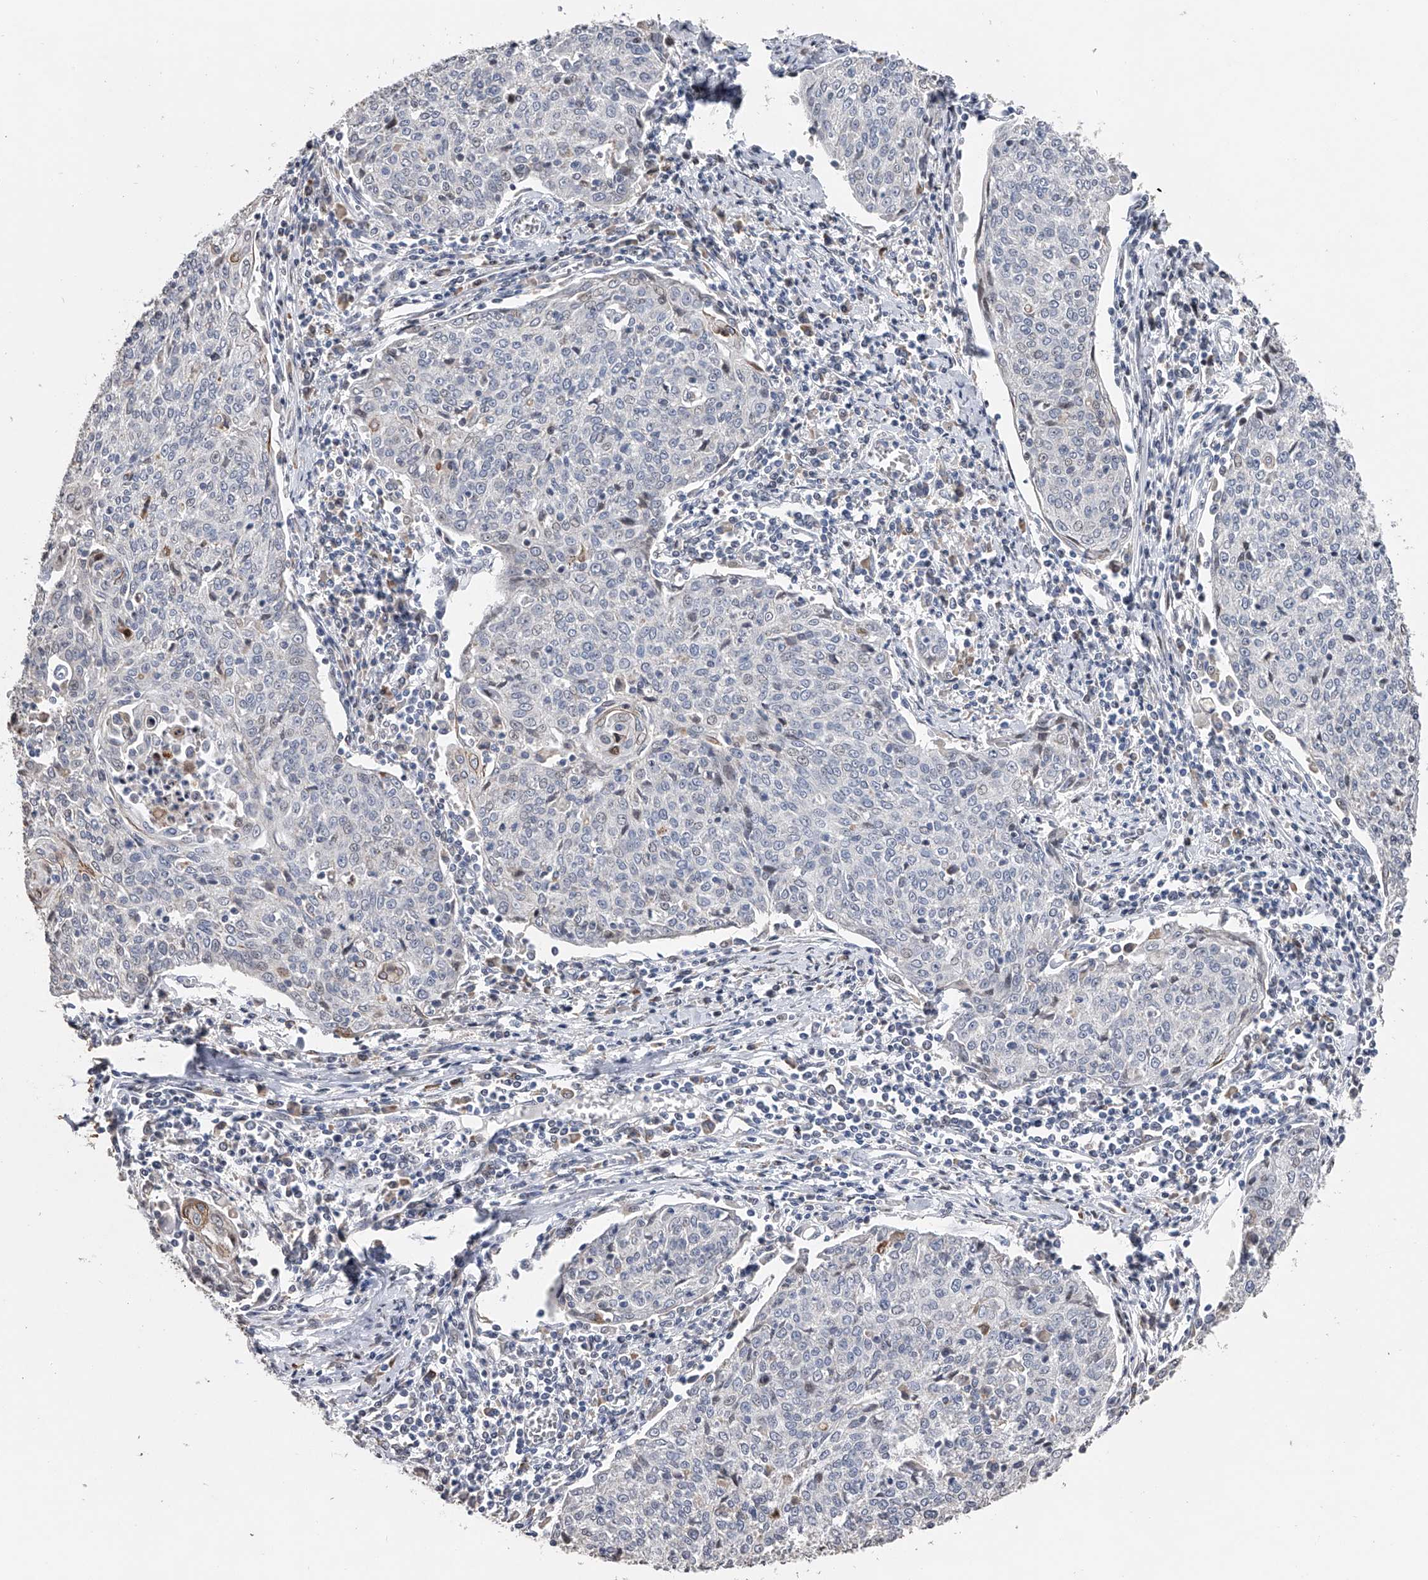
{"staining": {"intensity": "negative", "quantity": "none", "location": "none"}, "tissue": "cervical cancer", "cell_type": "Tumor cells", "image_type": "cancer", "snomed": [{"axis": "morphology", "description": "Squamous cell carcinoma, NOS"}, {"axis": "topography", "description": "Cervix"}], "caption": "A histopathology image of cervical cancer stained for a protein exhibits no brown staining in tumor cells.", "gene": "RWDD2A", "patient": {"sex": "female", "age": 48}}